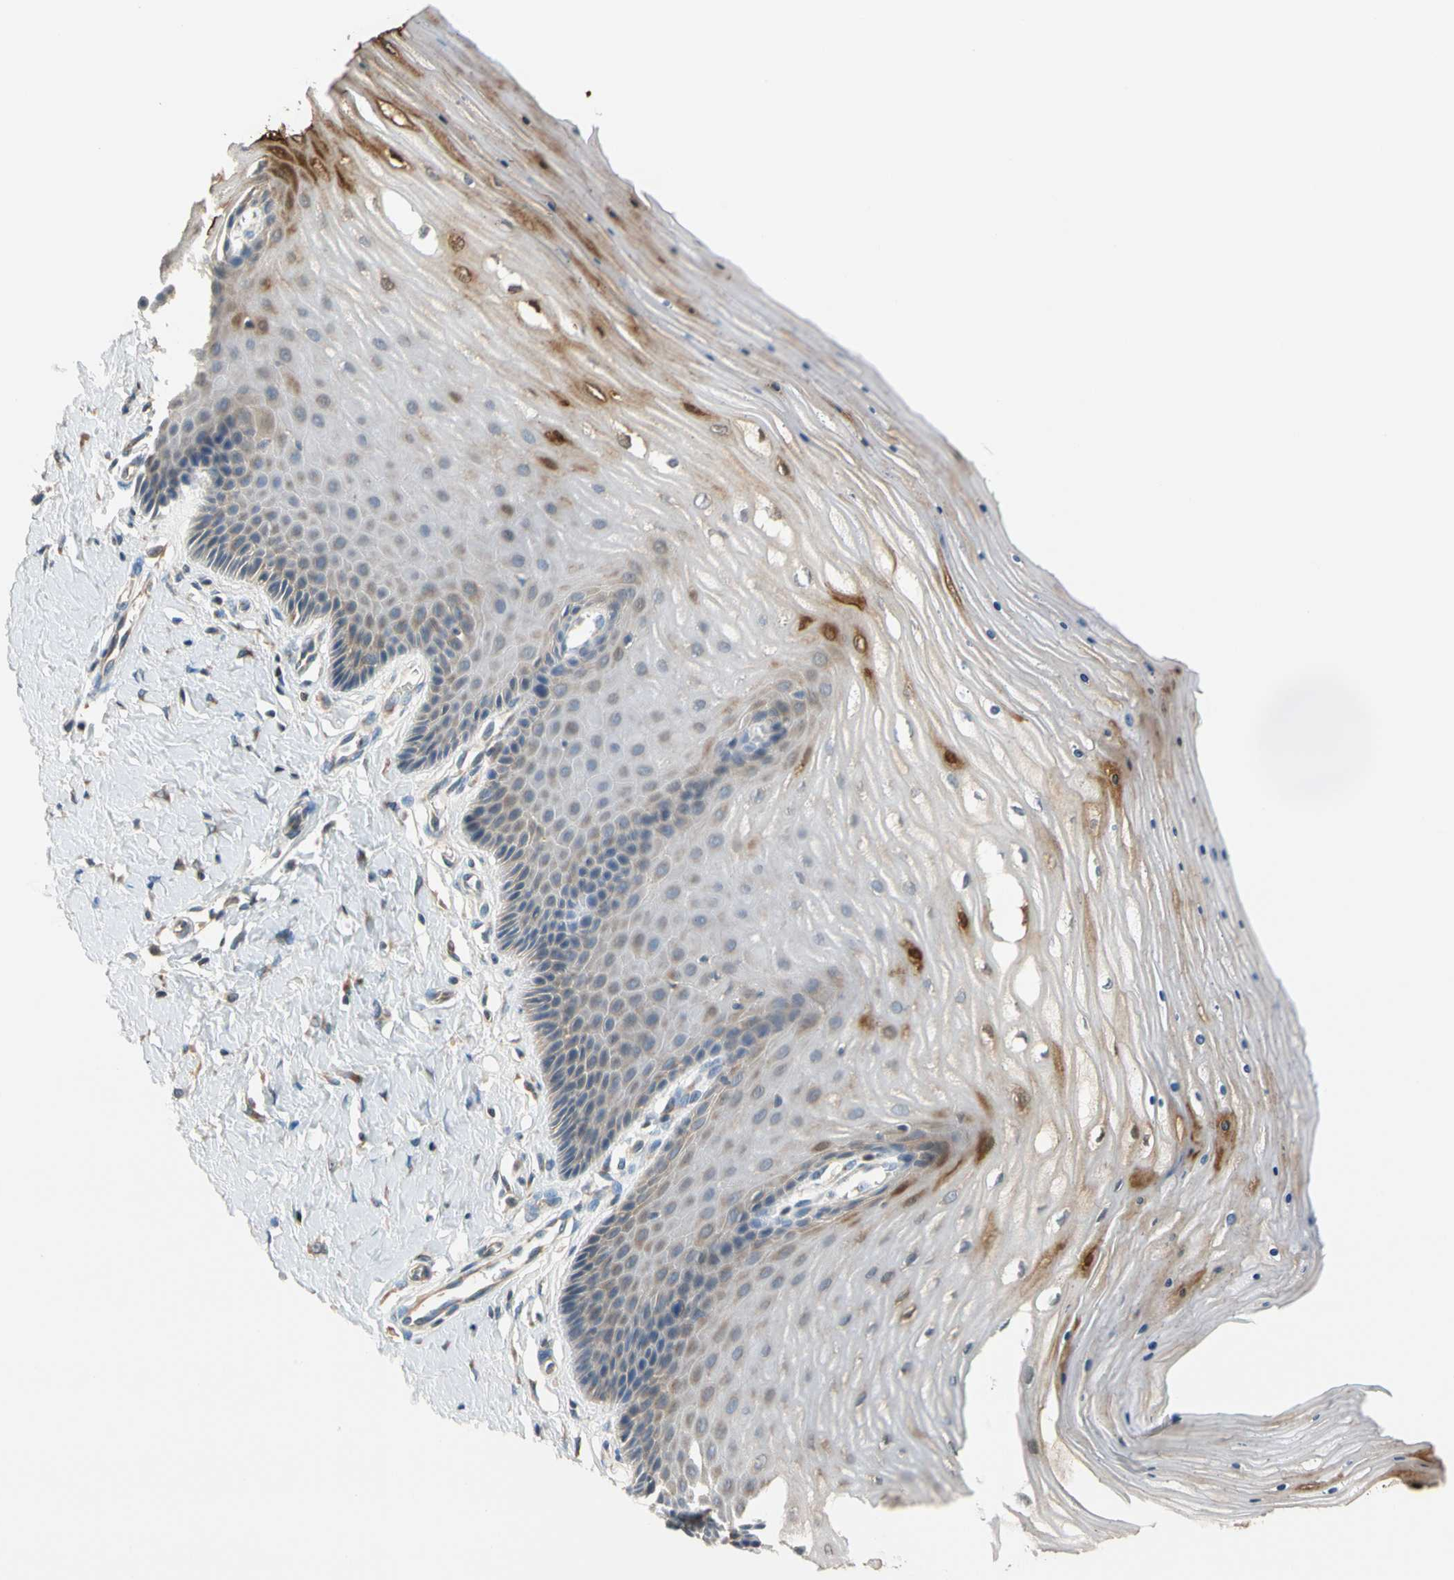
{"staining": {"intensity": "weak", "quantity": ">75%", "location": "cytoplasmic/membranous"}, "tissue": "cervix", "cell_type": "Glandular cells", "image_type": "normal", "snomed": [{"axis": "morphology", "description": "Normal tissue, NOS"}, {"axis": "topography", "description": "Cervix"}], "caption": "Immunohistochemical staining of normal cervix displays low levels of weak cytoplasmic/membranous positivity in approximately >75% of glandular cells. (DAB IHC with brightfield microscopy, high magnification).", "gene": "GPSM2", "patient": {"sex": "female", "age": 55}}